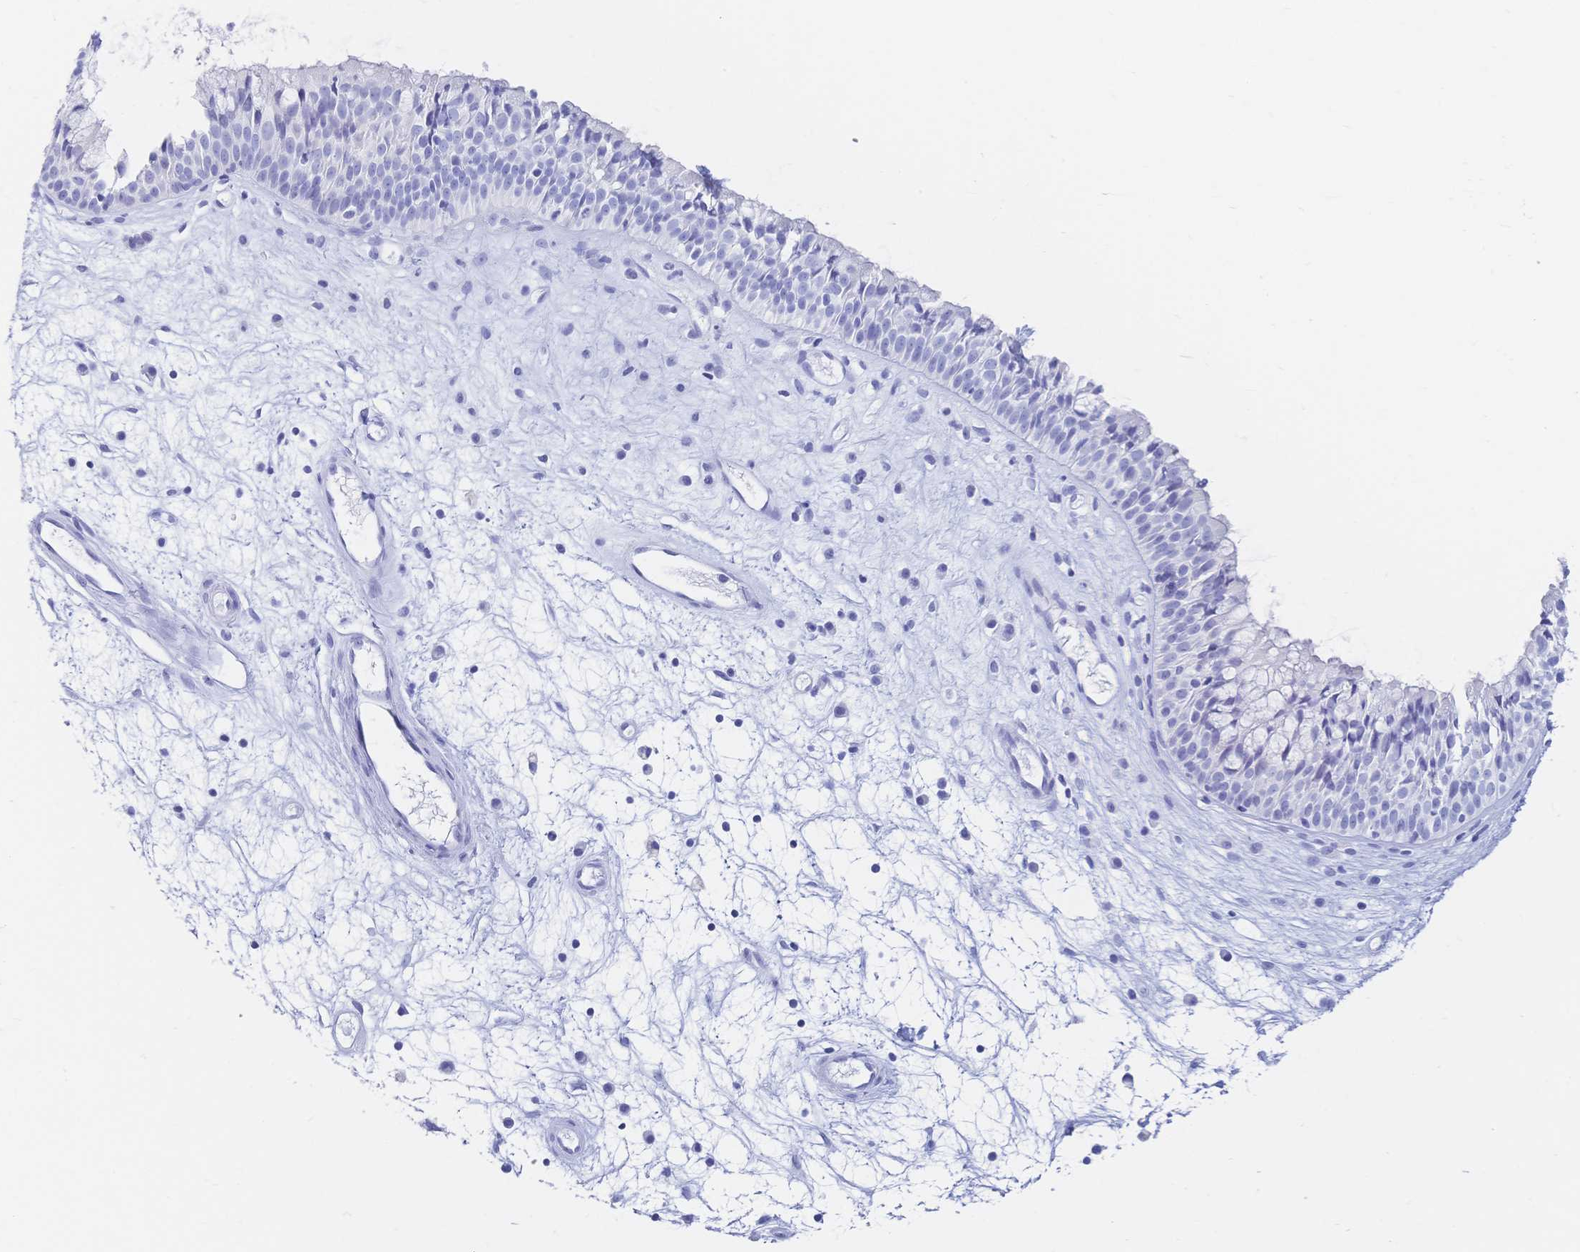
{"staining": {"intensity": "negative", "quantity": "none", "location": "none"}, "tissue": "nasopharynx", "cell_type": "Respiratory epithelial cells", "image_type": "normal", "snomed": [{"axis": "morphology", "description": "Normal tissue, NOS"}, {"axis": "topography", "description": "Nasopharynx"}], "caption": "Protein analysis of benign nasopharynx exhibits no significant expression in respiratory epithelial cells. The staining was performed using DAB (3,3'-diaminobenzidine) to visualize the protein expression in brown, while the nuclei were stained in blue with hematoxylin (Magnification: 20x).", "gene": "MEP1B", "patient": {"sex": "male", "age": 69}}